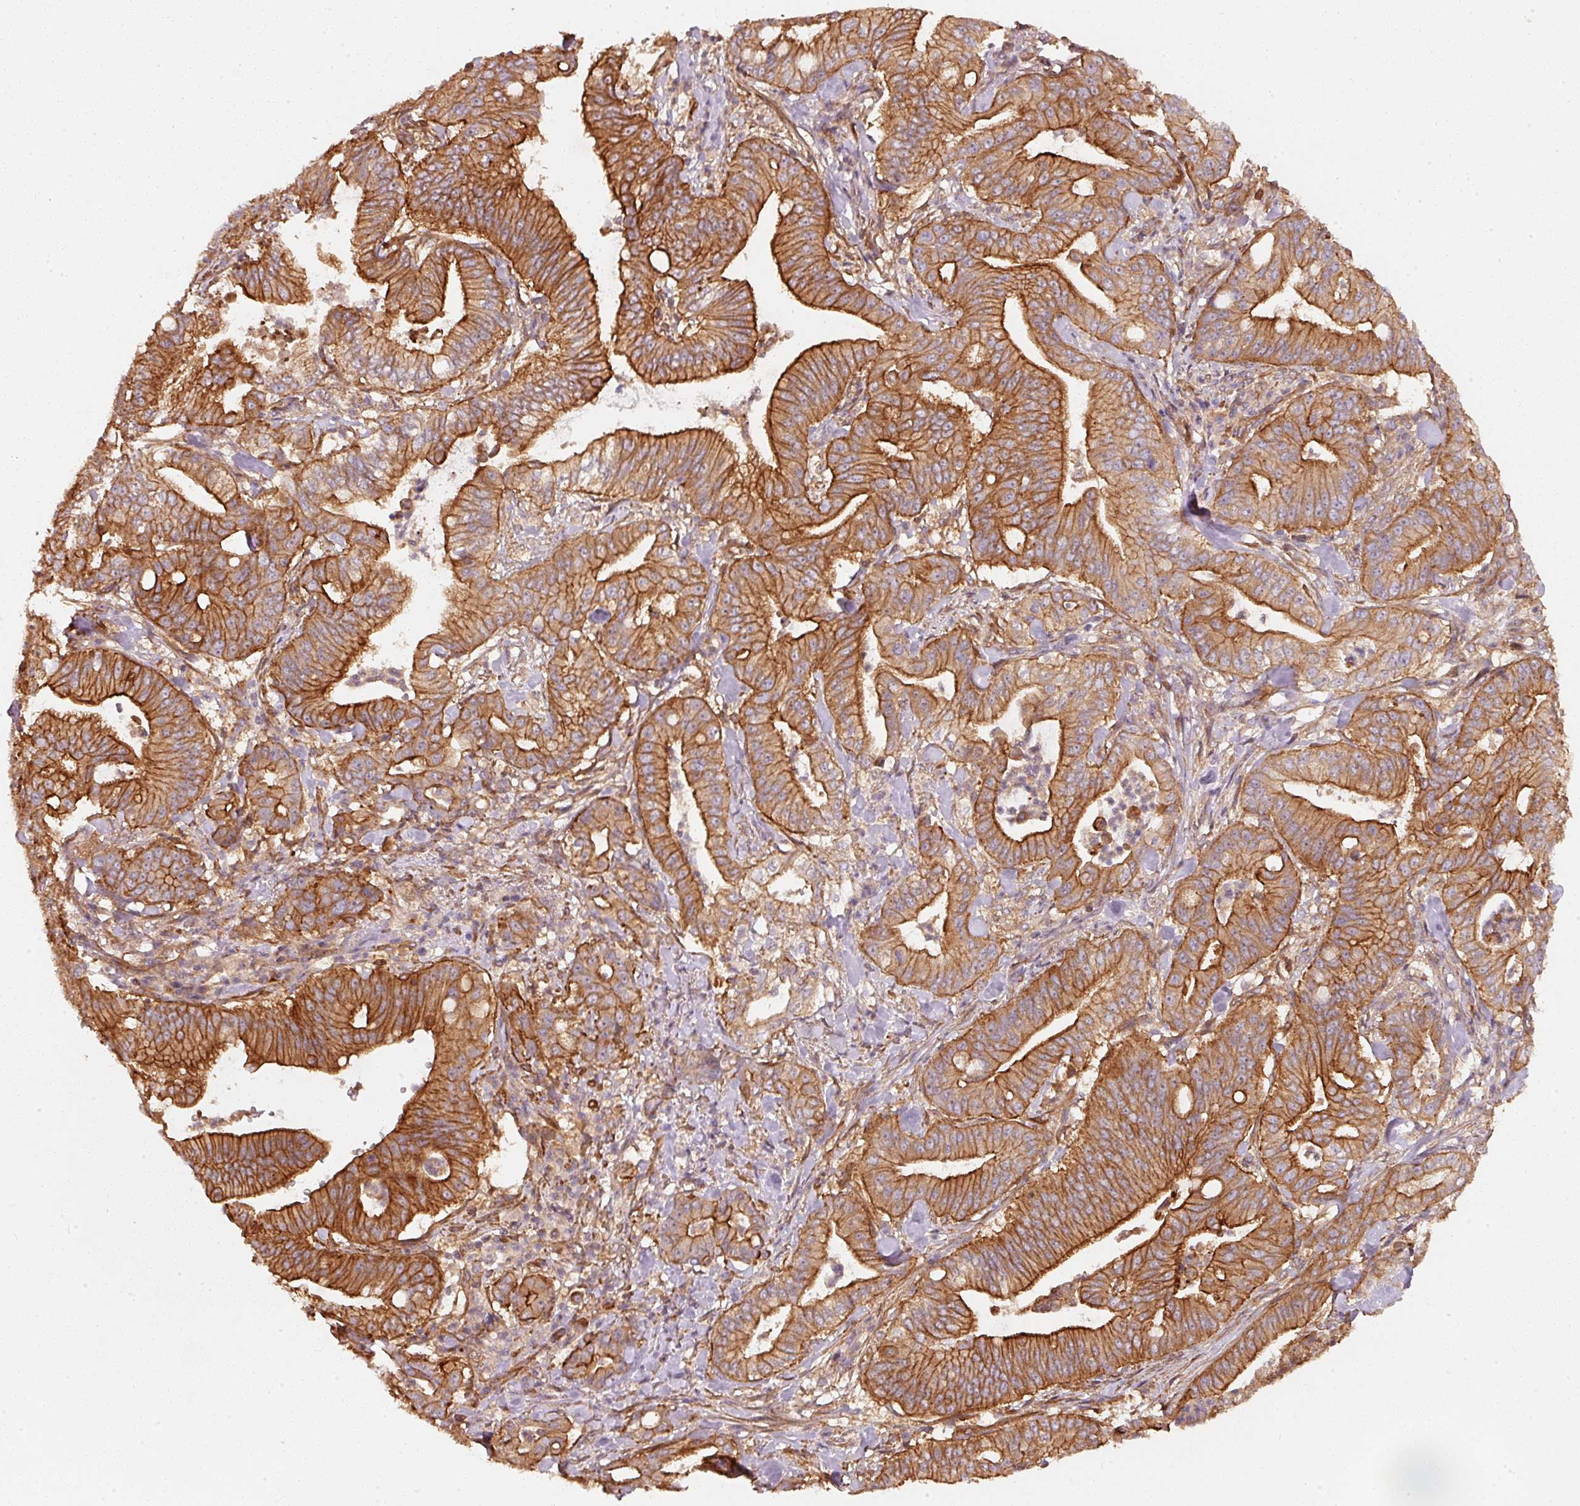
{"staining": {"intensity": "strong", "quantity": ">75%", "location": "cytoplasmic/membranous"}, "tissue": "pancreatic cancer", "cell_type": "Tumor cells", "image_type": "cancer", "snomed": [{"axis": "morphology", "description": "Adenocarcinoma, NOS"}, {"axis": "topography", "description": "Pancreas"}], "caption": "IHC histopathology image of human adenocarcinoma (pancreatic) stained for a protein (brown), which exhibits high levels of strong cytoplasmic/membranous staining in approximately >75% of tumor cells.", "gene": "CEP95", "patient": {"sex": "male", "age": 71}}